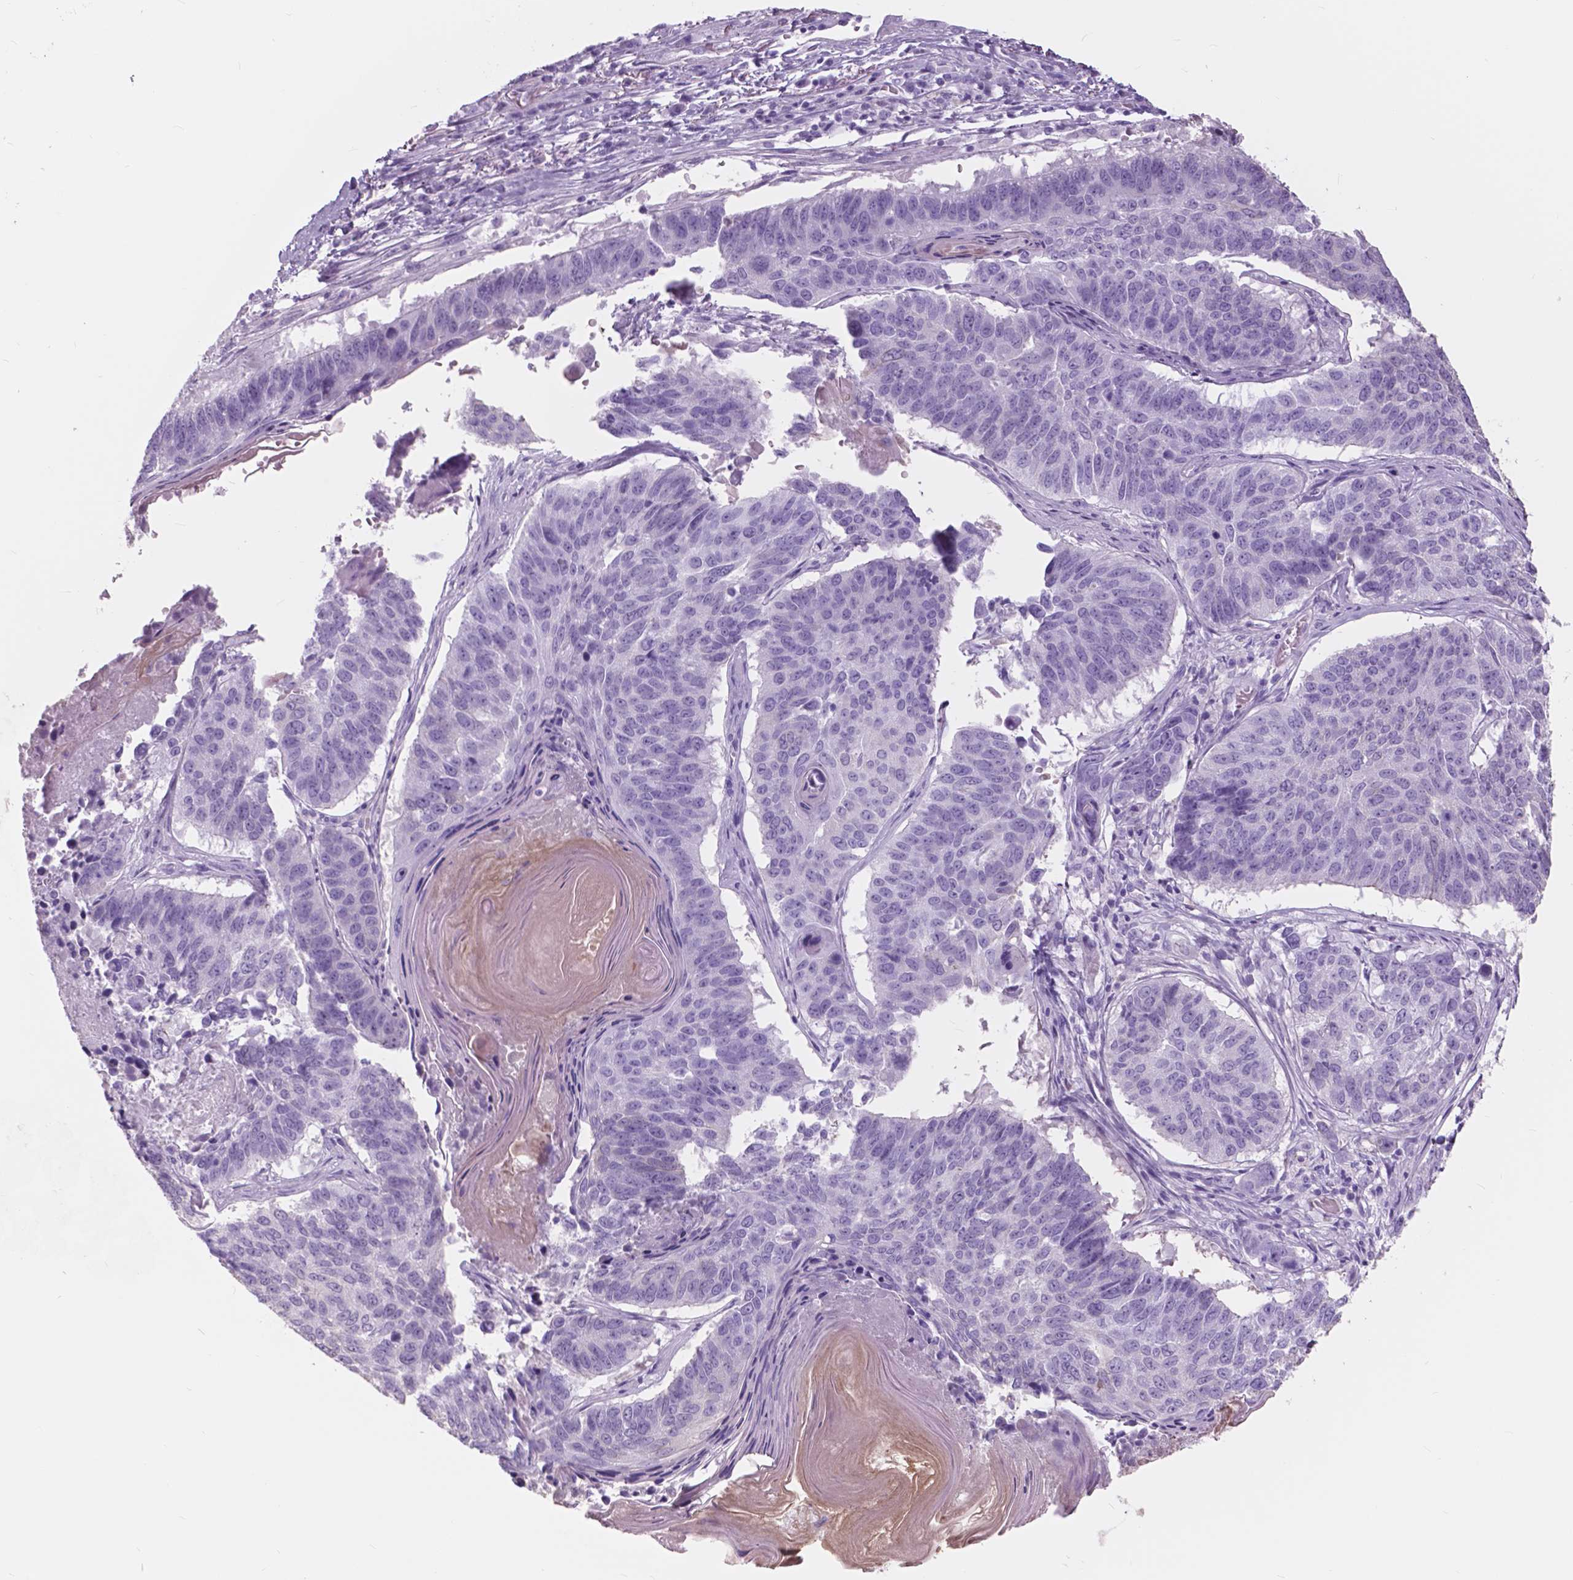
{"staining": {"intensity": "negative", "quantity": "none", "location": "none"}, "tissue": "lung cancer", "cell_type": "Tumor cells", "image_type": "cancer", "snomed": [{"axis": "morphology", "description": "Squamous cell carcinoma, NOS"}, {"axis": "topography", "description": "Lung"}], "caption": "Protein analysis of lung cancer (squamous cell carcinoma) demonstrates no significant positivity in tumor cells.", "gene": "FXYD2", "patient": {"sex": "male", "age": 73}}